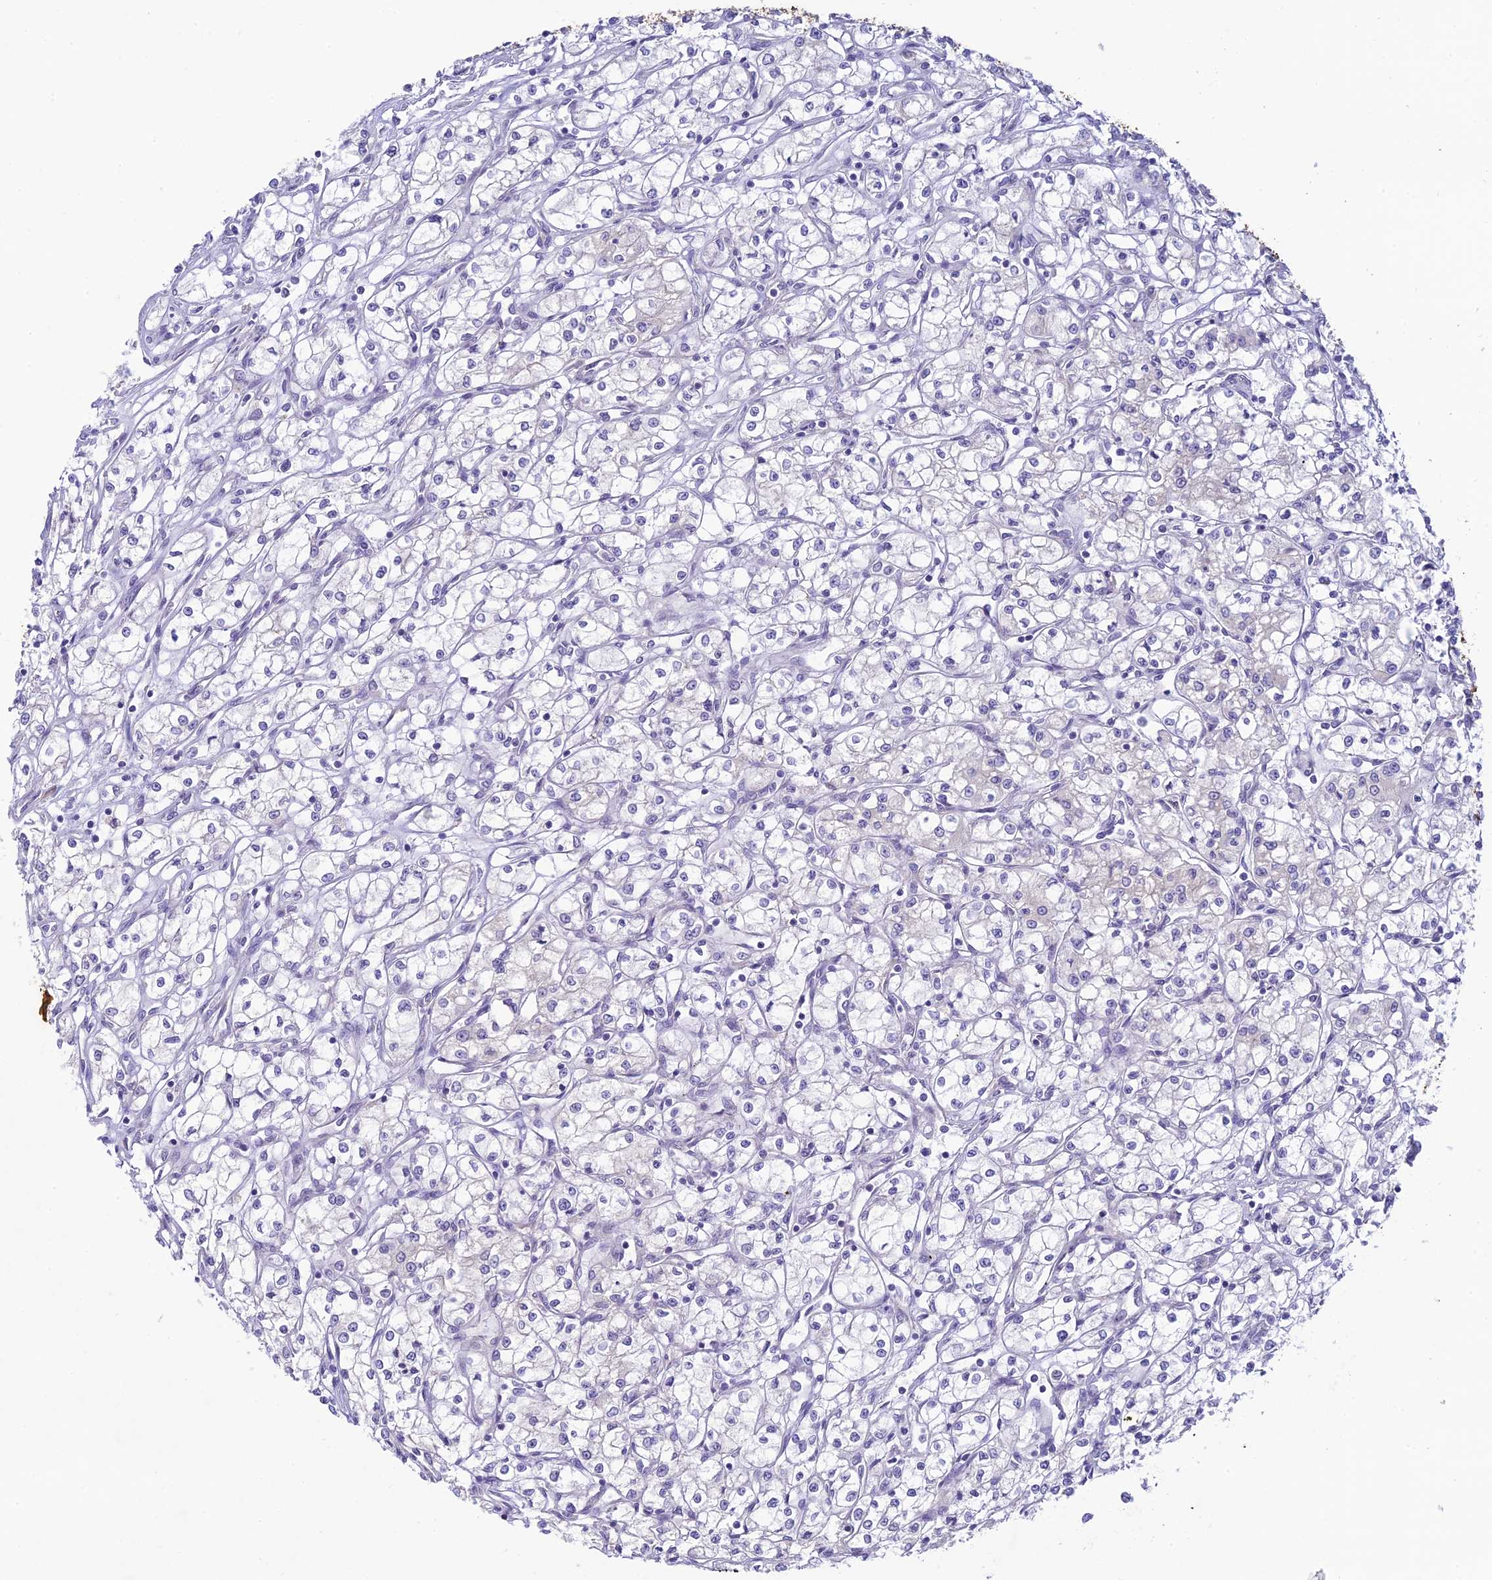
{"staining": {"intensity": "negative", "quantity": "none", "location": "none"}, "tissue": "renal cancer", "cell_type": "Tumor cells", "image_type": "cancer", "snomed": [{"axis": "morphology", "description": "Adenocarcinoma, NOS"}, {"axis": "topography", "description": "Kidney"}], "caption": "Renal cancer (adenocarcinoma) was stained to show a protein in brown. There is no significant staining in tumor cells.", "gene": "SKIC8", "patient": {"sex": "male", "age": 59}}